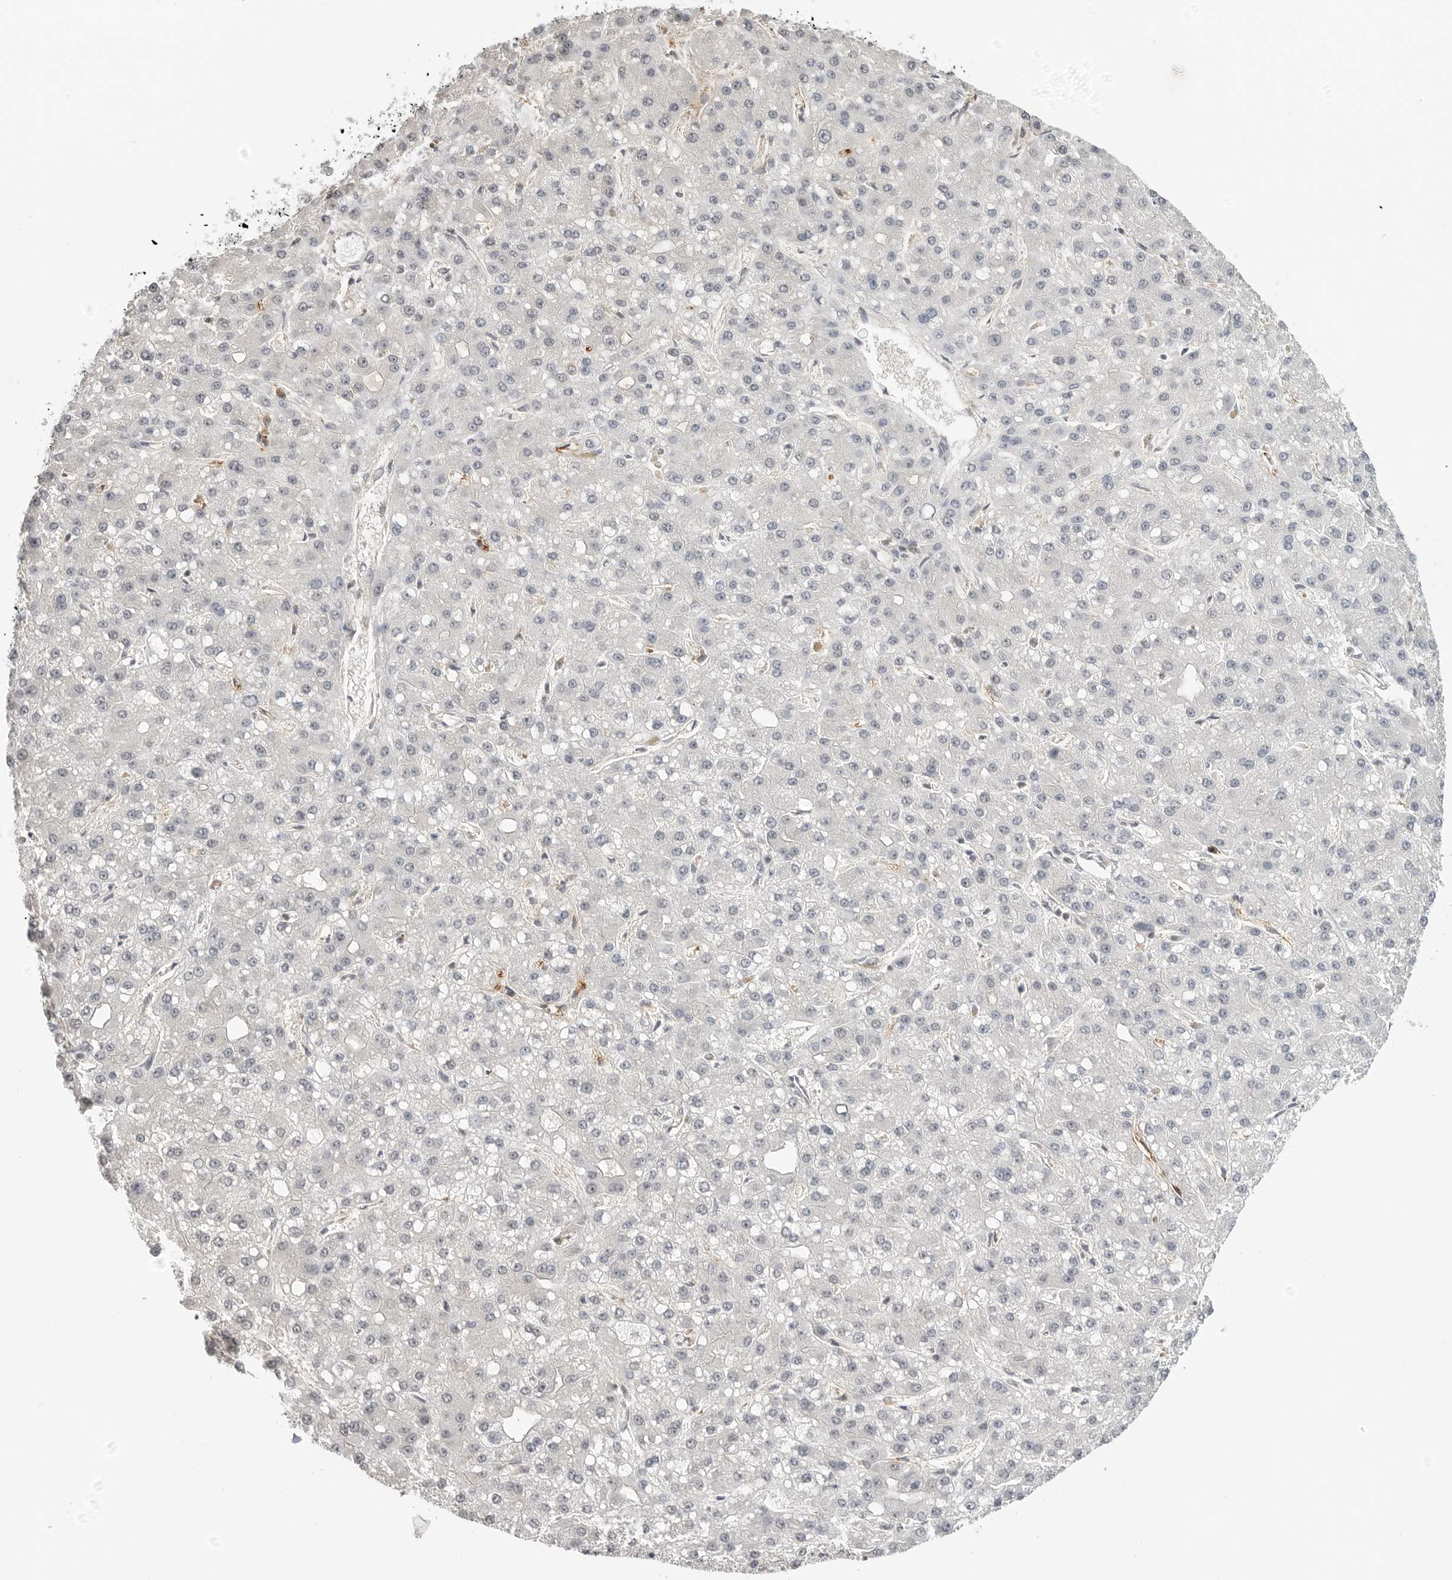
{"staining": {"intensity": "negative", "quantity": "none", "location": "none"}, "tissue": "liver cancer", "cell_type": "Tumor cells", "image_type": "cancer", "snomed": [{"axis": "morphology", "description": "Carcinoma, Hepatocellular, NOS"}, {"axis": "topography", "description": "Liver"}], "caption": "This photomicrograph is of liver cancer stained with immunohistochemistry (IHC) to label a protein in brown with the nuclei are counter-stained blue. There is no staining in tumor cells. The staining was performed using DAB to visualize the protein expression in brown, while the nuclei were stained in blue with hematoxylin (Magnification: 20x).", "gene": "STXBP3", "patient": {"sex": "male", "age": 67}}